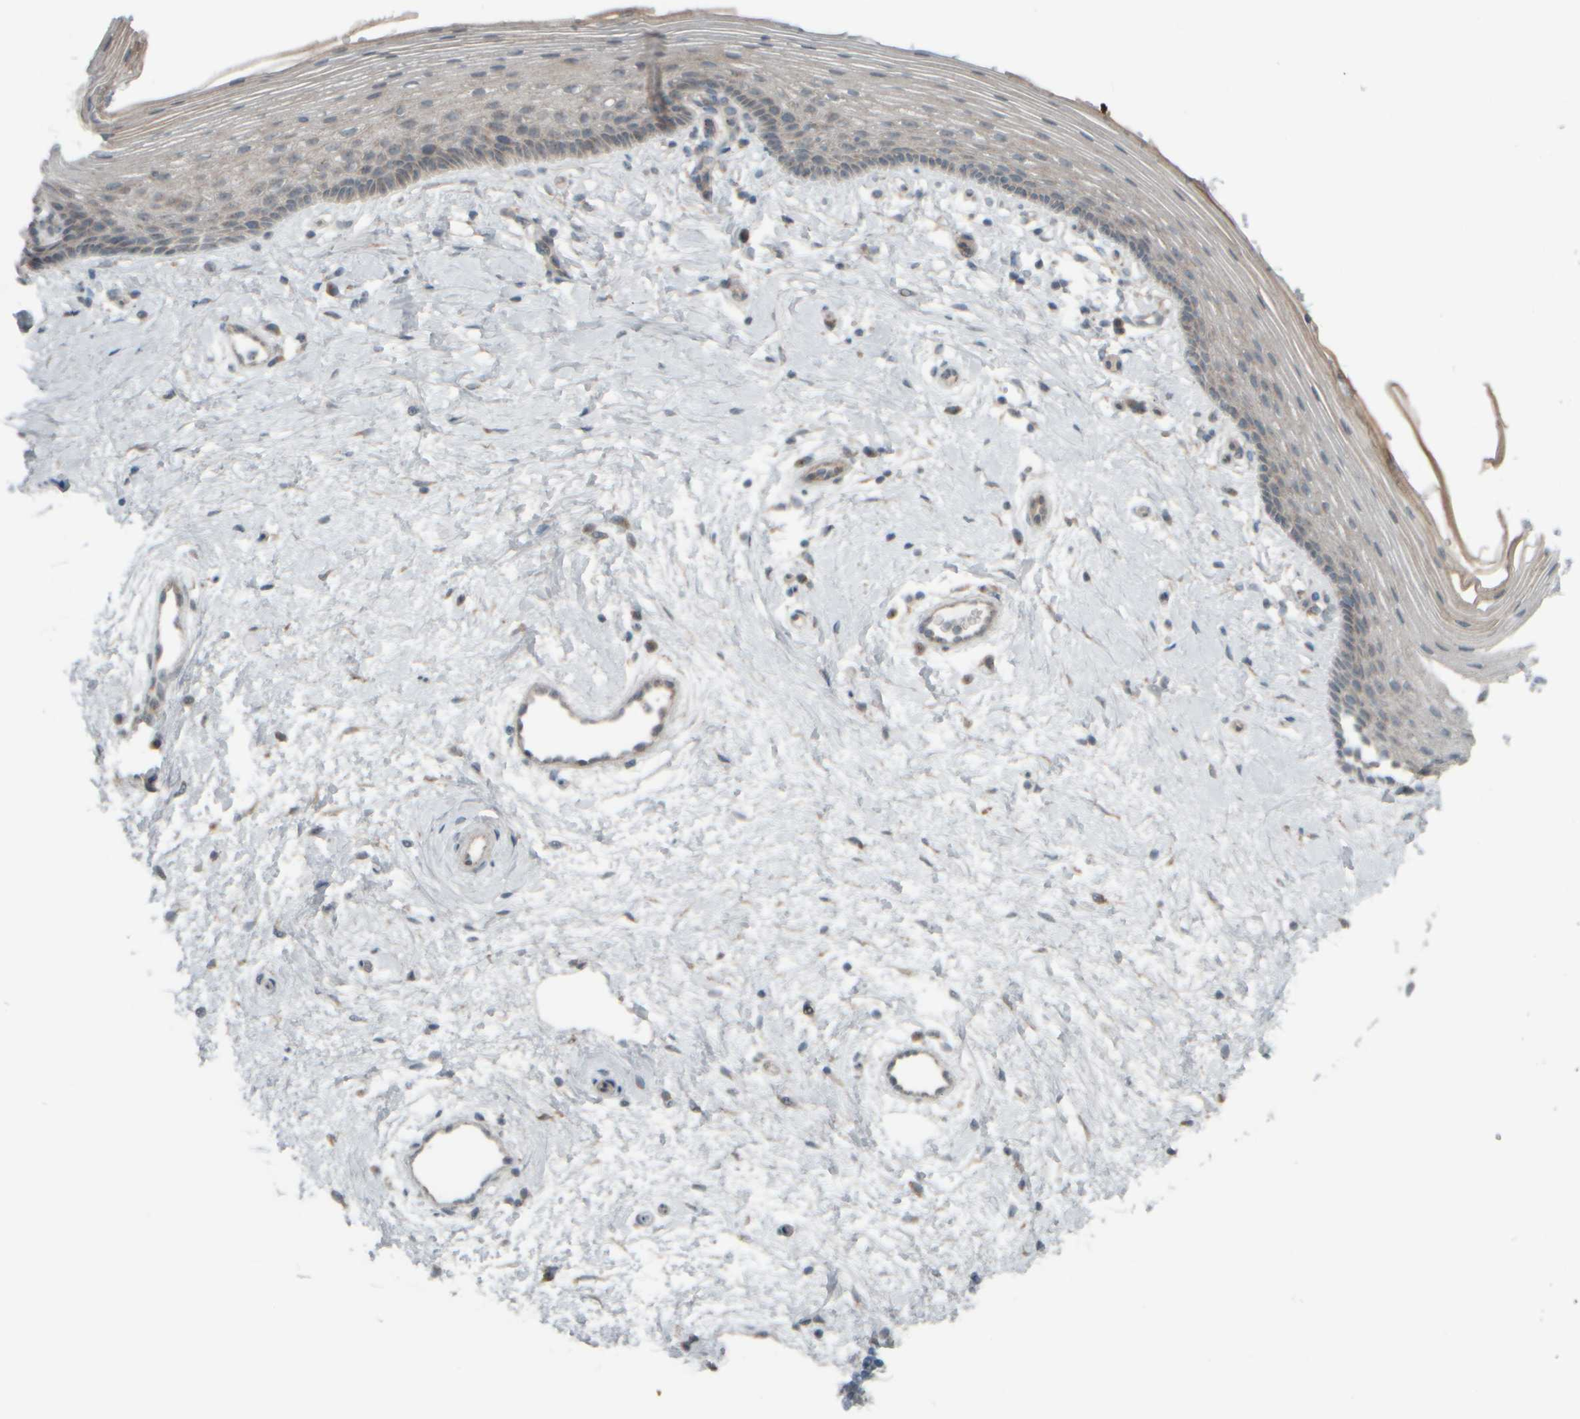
{"staining": {"intensity": "weak", "quantity": "25%-75%", "location": "cytoplasmic/membranous"}, "tissue": "vagina", "cell_type": "Squamous epithelial cells", "image_type": "normal", "snomed": [{"axis": "morphology", "description": "Normal tissue, NOS"}, {"axis": "topography", "description": "Vagina"}], "caption": "Protein expression analysis of benign human vagina reveals weak cytoplasmic/membranous positivity in about 25%-75% of squamous epithelial cells. The staining was performed using DAB (3,3'-diaminobenzidine), with brown indicating positive protein expression. Nuclei are stained blue with hematoxylin.", "gene": "HGS", "patient": {"sex": "female", "age": 46}}